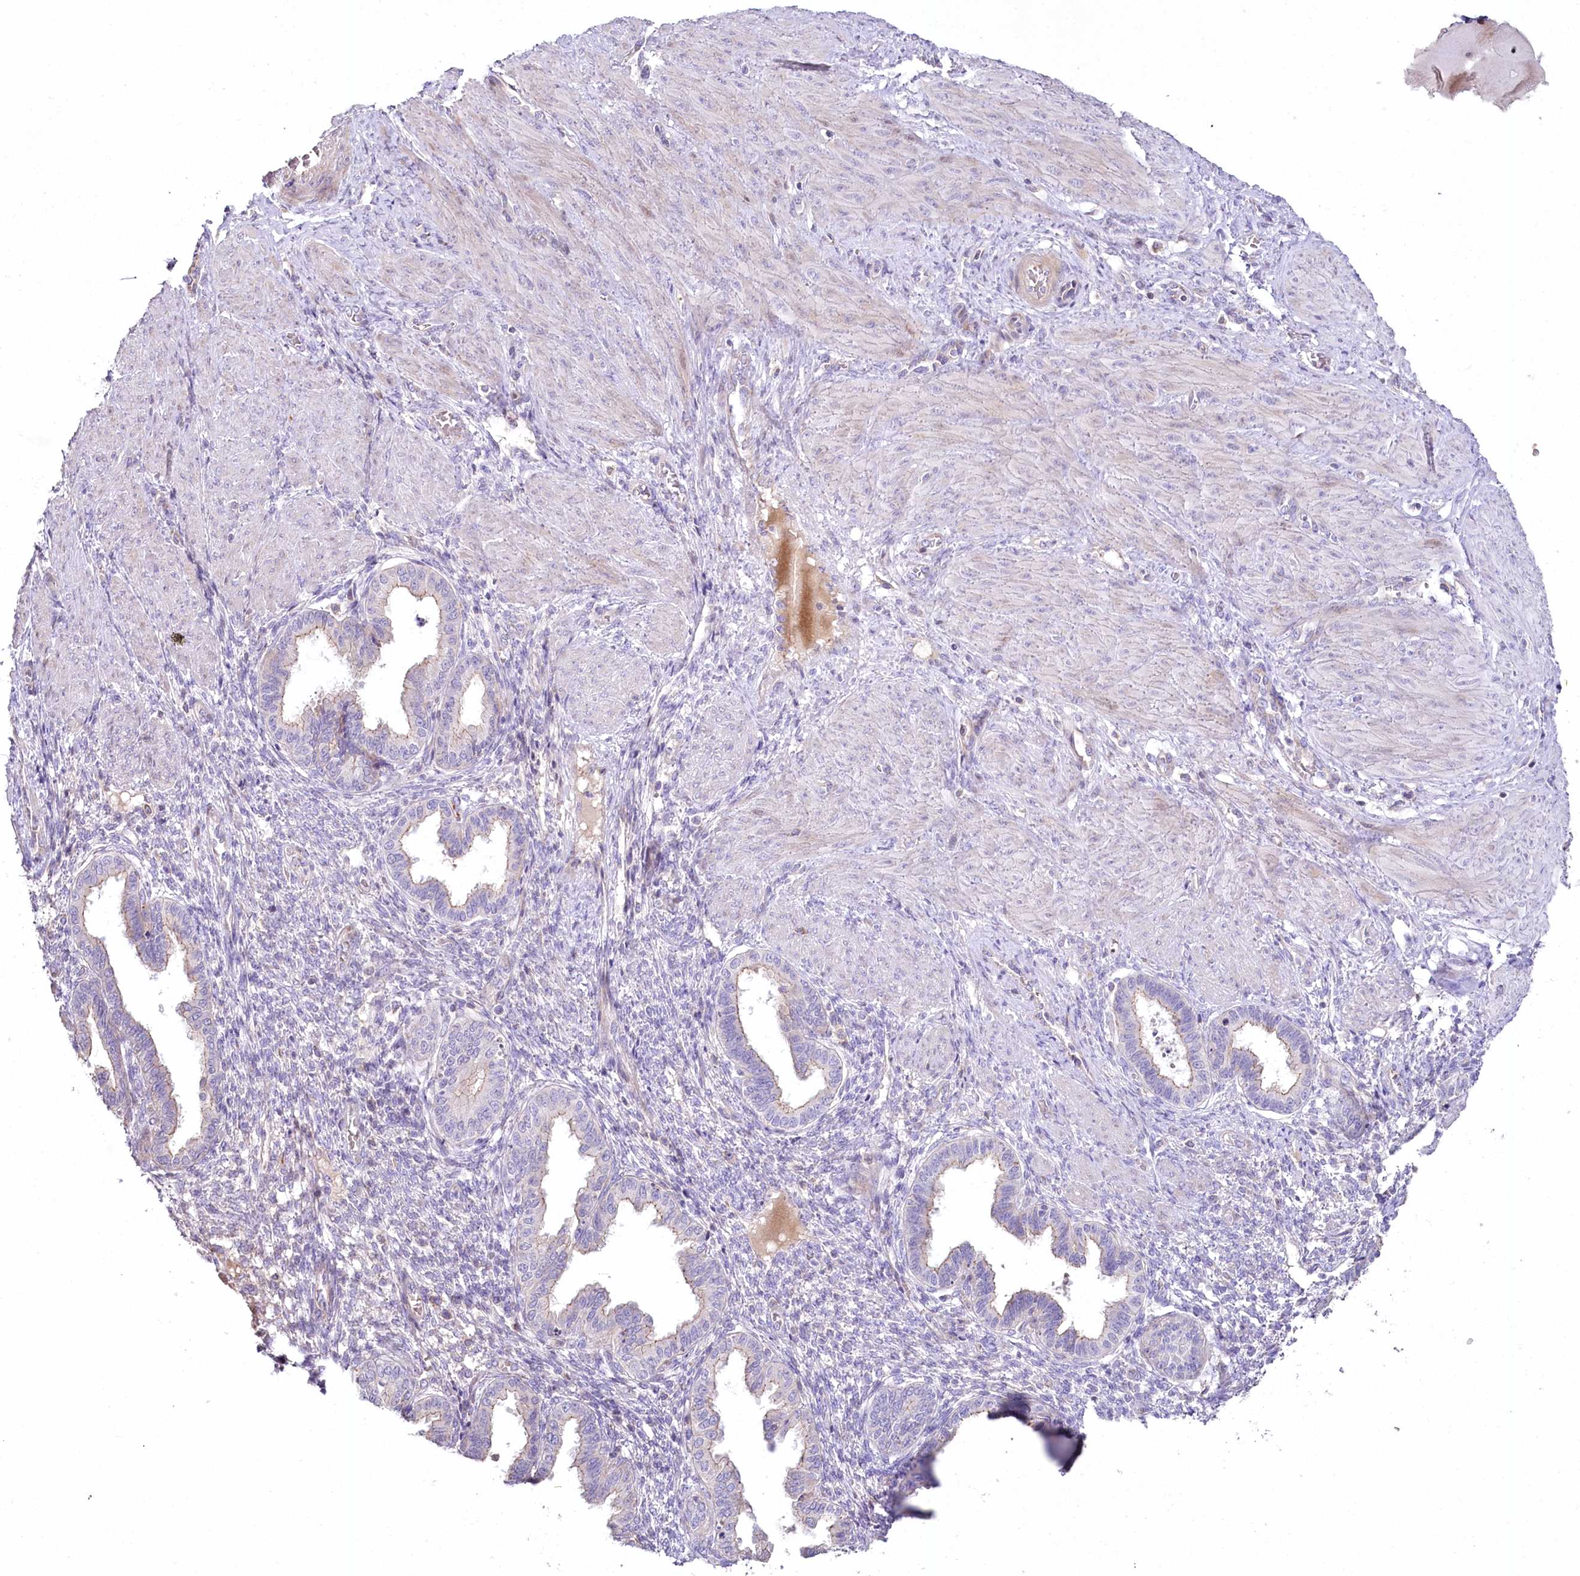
{"staining": {"intensity": "negative", "quantity": "none", "location": "none"}, "tissue": "endometrium", "cell_type": "Cells in endometrial stroma", "image_type": "normal", "snomed": [{"axis": "morphology", "description": "Normal tissue, NOS"}, {"axis": "topography", "description": "Endometrium"}], "caption": "Endometrium stained for a protein using immunohistochemistry demonstrates no positivity cells in endometrial stroma.", "gene": "SLC6A11", "patient": {"sex": "female", "age": 33}}